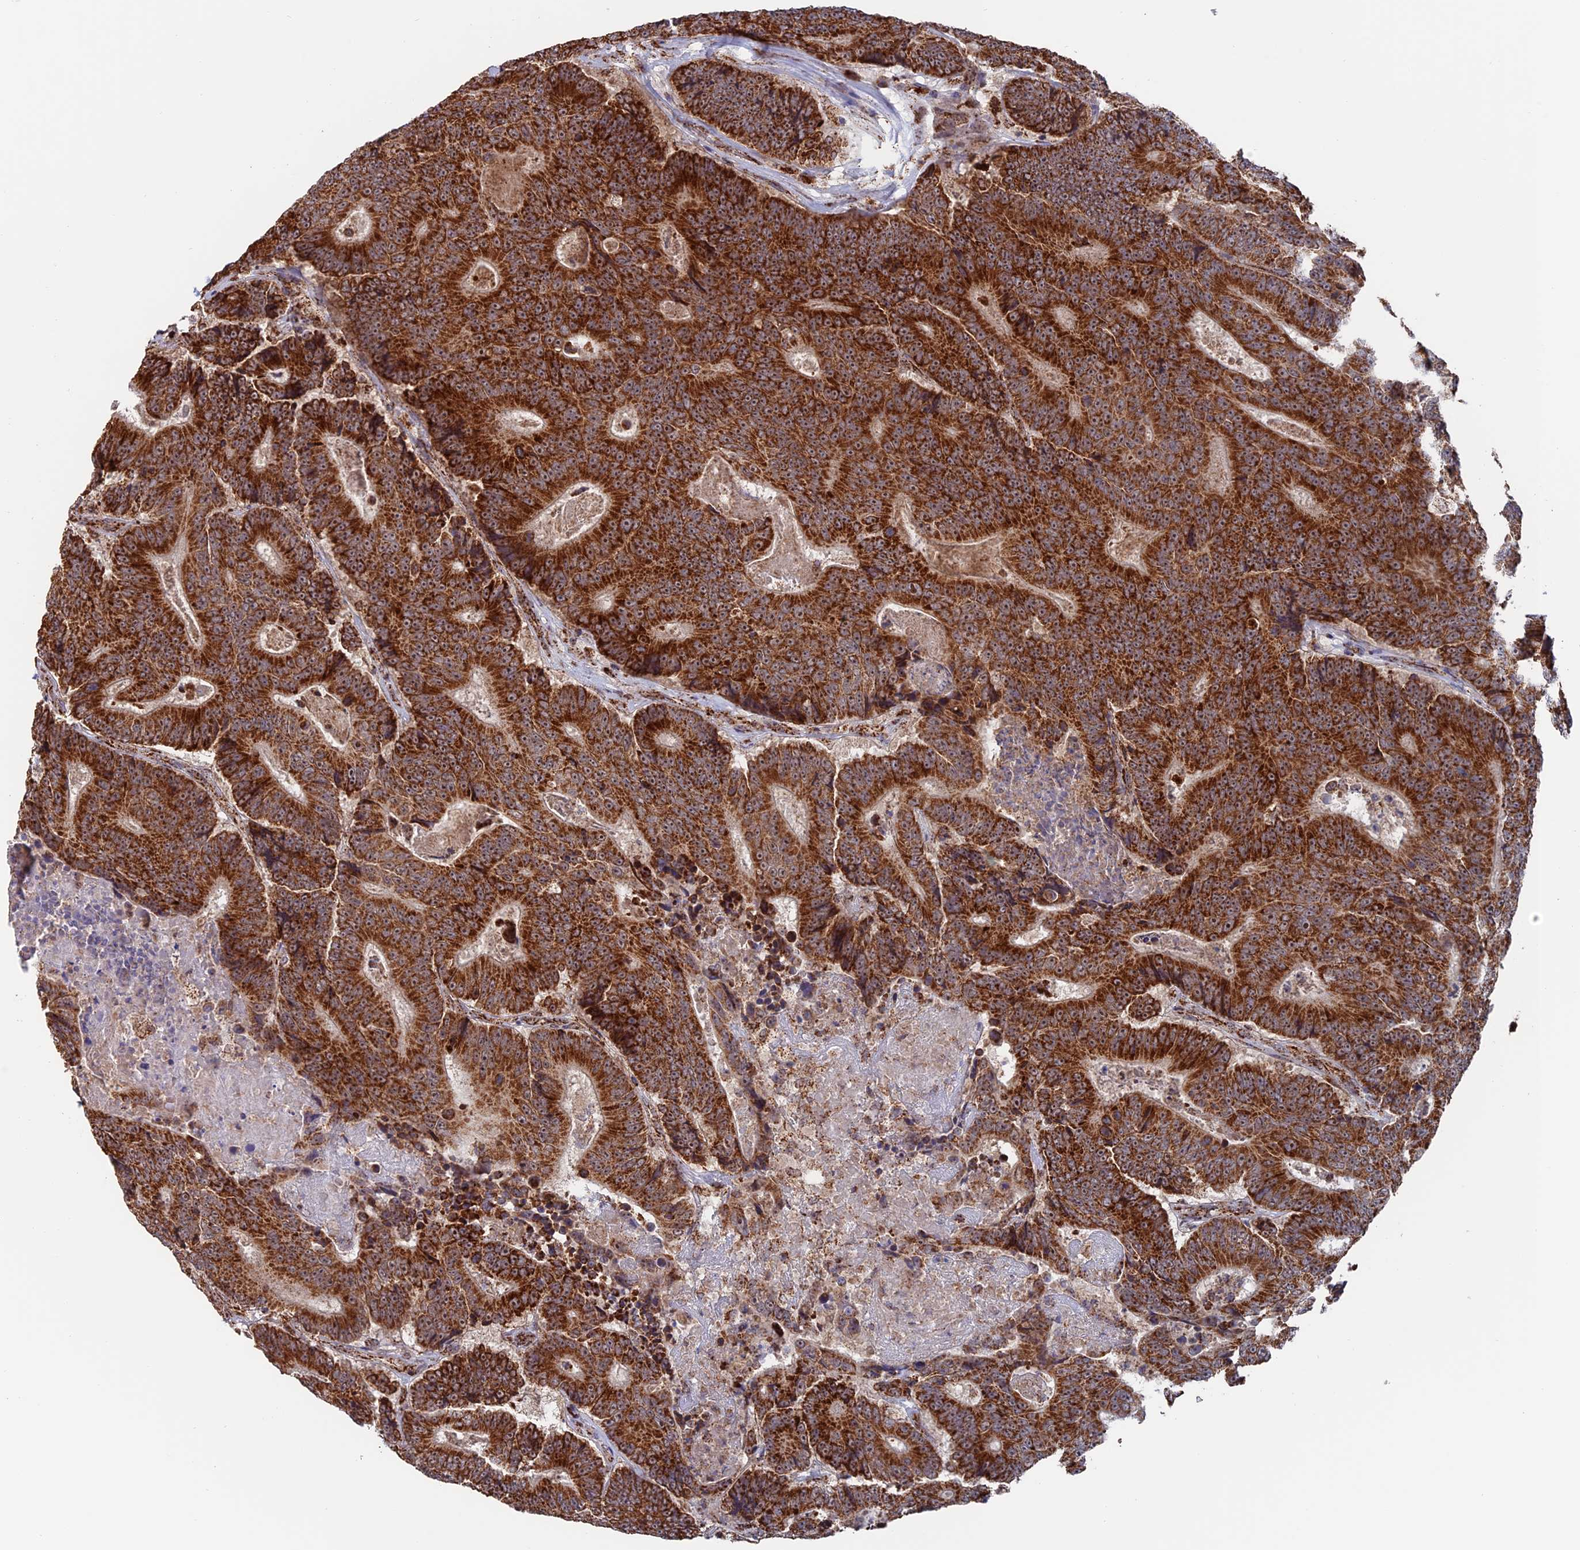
{"staining": {"intensity": "strong", "quantity": ">75%", "location": "cytoplasmic/membranous"}, "tissue": "colorectal cancer", "cell_type": "Tumor cells", "image_type": "cancer", "snomed": [{"axis": "morphology", "description": "Adenocarcinoma, NOS"}, {"axis": "topography", "description": "Colon"}], "caption": "Immunohistochemistry (IHC) micrograph of colorectal cancer (adenocarcinoma) stained for a protein (brown), which demonstrates high levels of strong cytoplasmic/membranous staining in approximately >75% of tumor cells.", "gene": "DTYMK", "patient": {"sex": "male", "age": 83}}